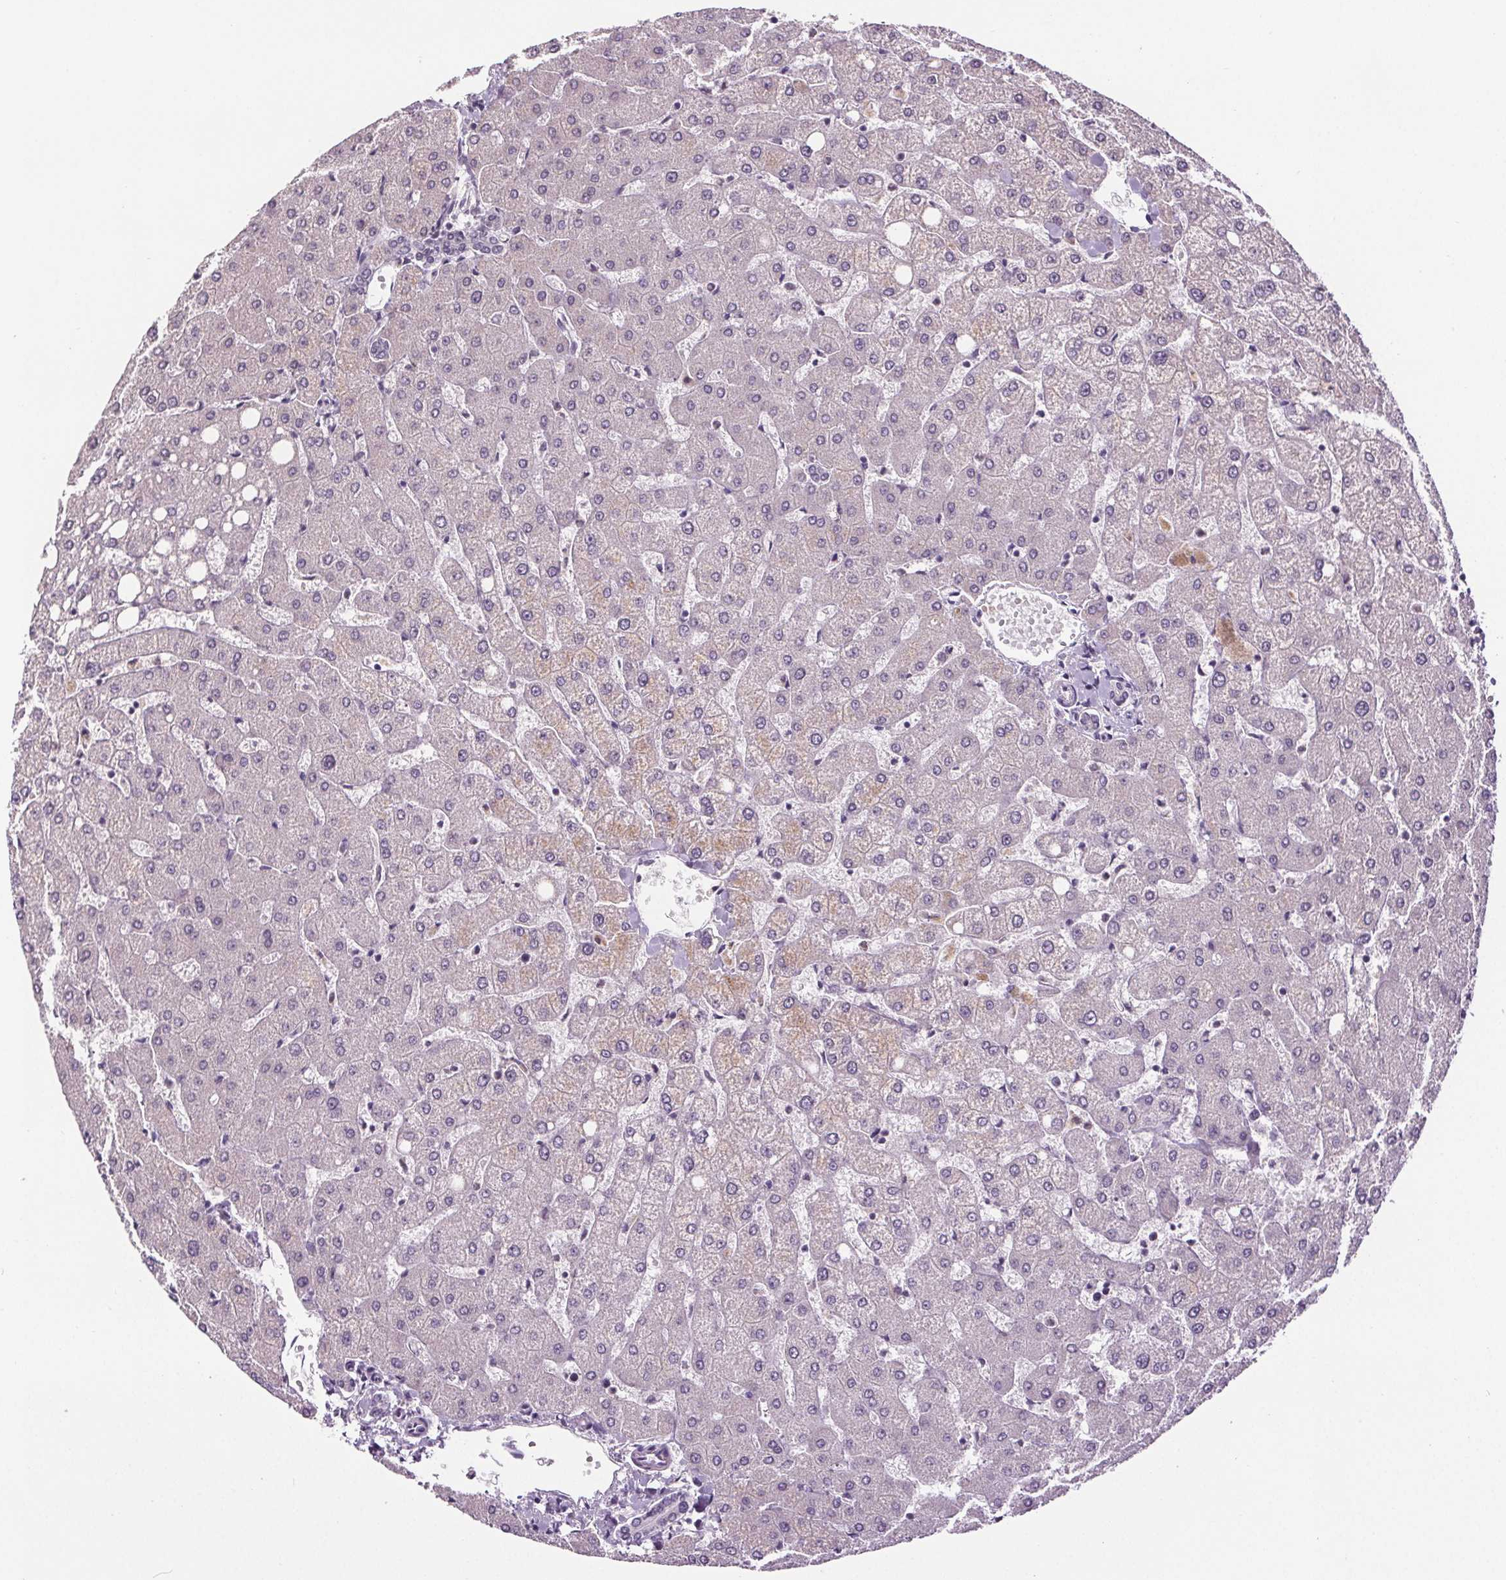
{"staining": {"intensity": "negative", "quantity": "none", "location": "none"}, "tissue": "liver", "cell_type": "Cholangiocytes", "image_type": "normal", "snomed": [{"axis": "morphology", "description": "Normal tissue, NOS"}, {"axis": "topography", "description": "Liver"}], "caption": "High power microscopy photomicrograph of an IHC histopathology image of unremarkable liver, revealing no significant positivity in cholangiocytes.", "gene": "CENPF", "patient": {"sex": "female", "age": 54}}